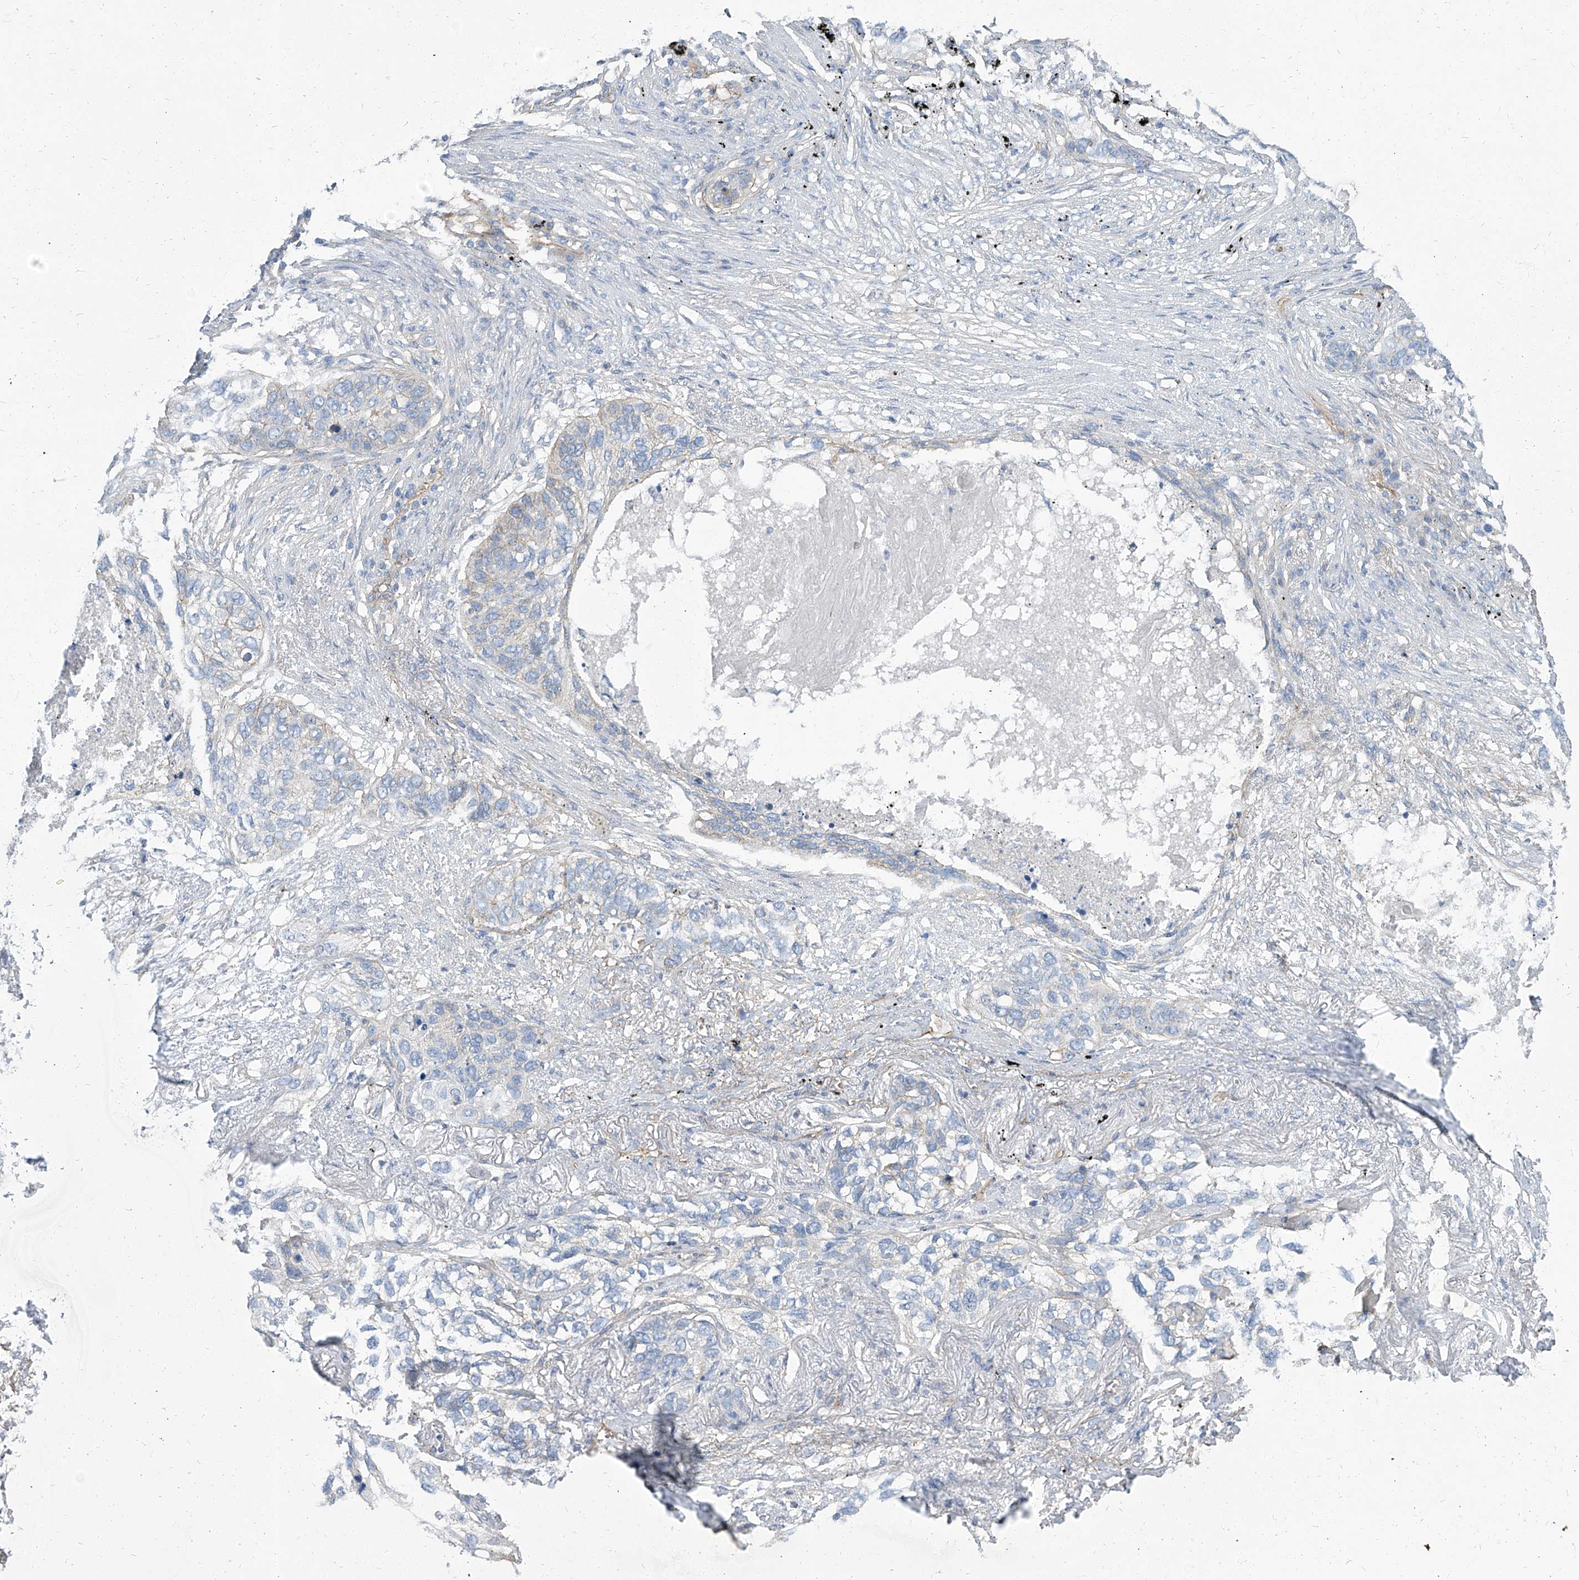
{"staining": {"intensity": "negative", "quantity": "none", "location": "none"}, "tissue": "lung cancer", "cell_type": "Tumor cells", "image_type": "cancer", "snomed": [{"axis": "morphology", "description": "Squamous cell carcinoma, NOS"}, {"axis": "topography", "description": "Lung"}], "caption": "Immunohistochemistry histopathology image of neoplastic tissue: squamous cell carcinoma (lung) stained with DAB (3,3'-diaminobenzidine) reveals no significant protein expression in tumor cells.", "gene": "TXLNB", "patient": {"sex": "female", "age": 63}}